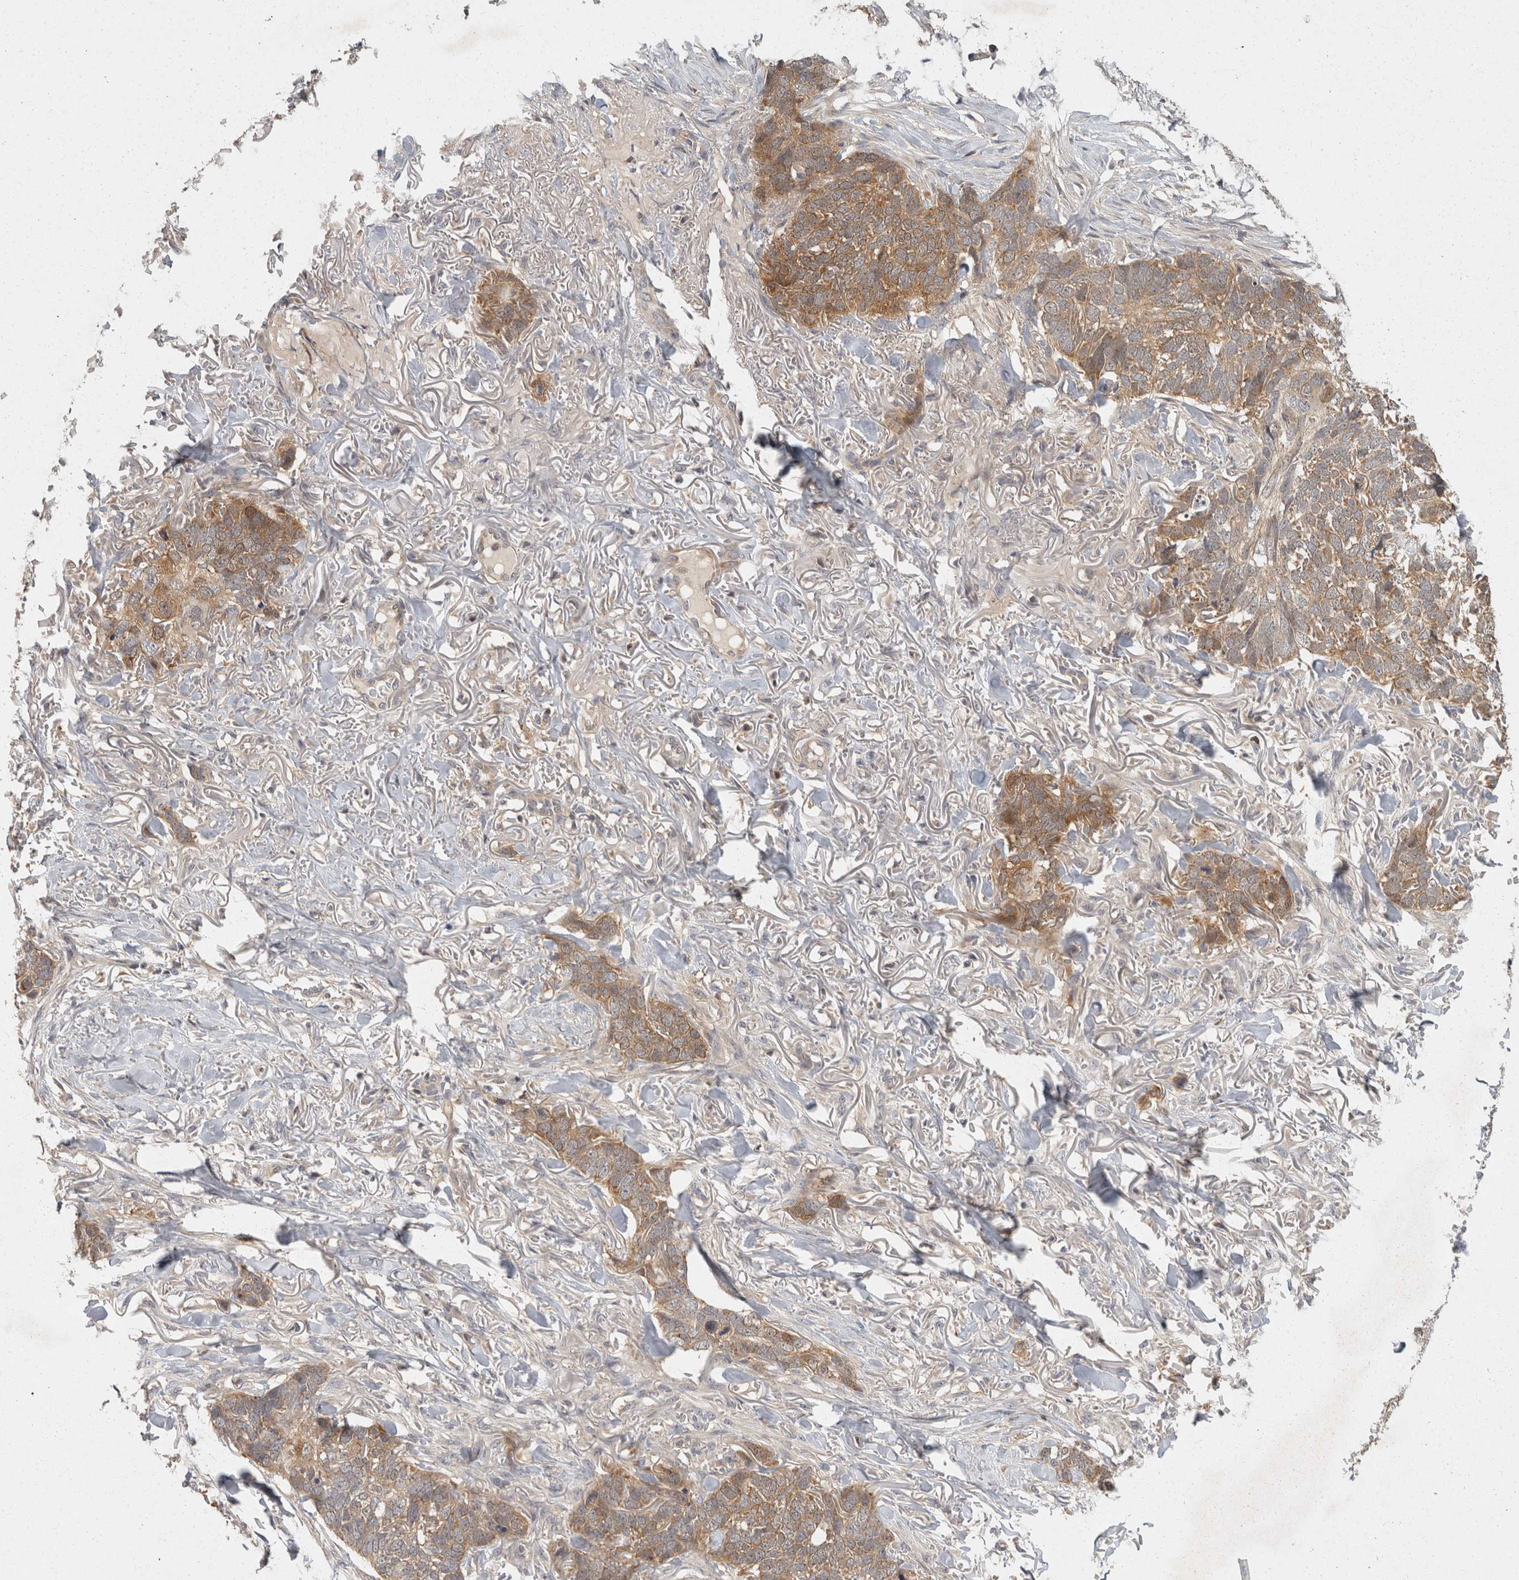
{"staining": {"intensity": "moderate", "quantity": ">75%", "location": "cytoplasmic/membranous"}, "tissue": "skin cancer", "cell_type": "Tumor cells", "image_type": "cancer", "snomed": [{"axis": "morphology", "description": "Normal tissue, NOS"}, {"axis": "morphology", "description": "Basal cell carcinoma"}, {"axis": "topography", "description": "Skin"}], "caption": "Human skin cancer stained with a protein marker reveals moderate staining in tumor cells.", "gene": "ACAT2", "patient": {"sex": "male", "age": 77}}